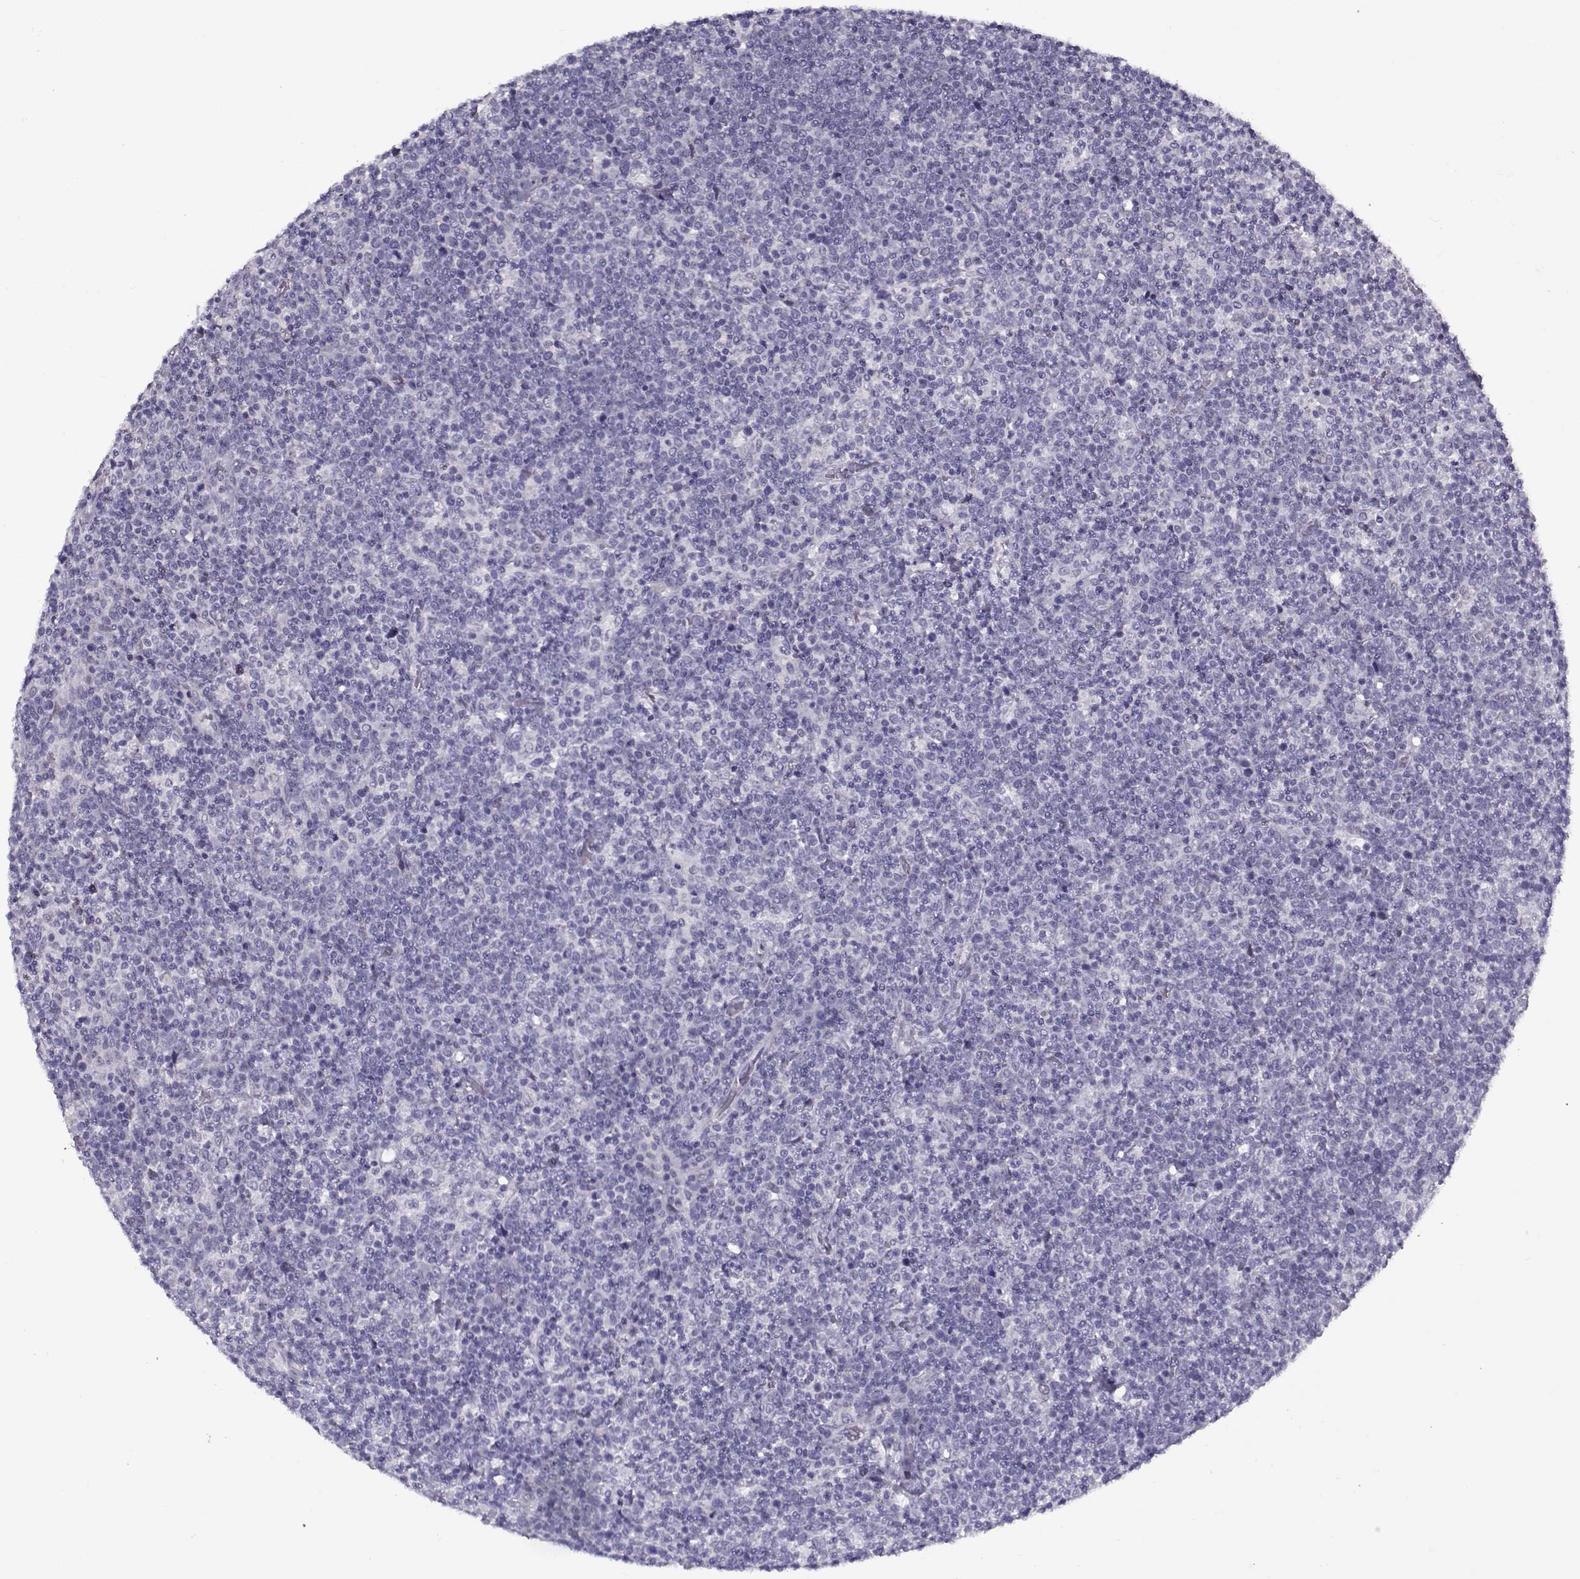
{"staining": {"intensity": "negative", "quantity": "none", "location": "none"}, "tissue": "lymphoma", "cell_type": "Tumor cells", "image_type": "cancer", "snomed": [{"axis": "morphology", "description": "Malignant lymphoma, non-Hodgkin's type, High grade"}, {"axis": "topography", "description": "Lymph node"}], "caption": "Human high-grade malignant lymphoma, non-Hodgkin's type stained for a protein using immunohistochemistry shows no staining in tumor cells.", "gene": "CIBAR1", "patient": {"sex": "male", "age": 61}}